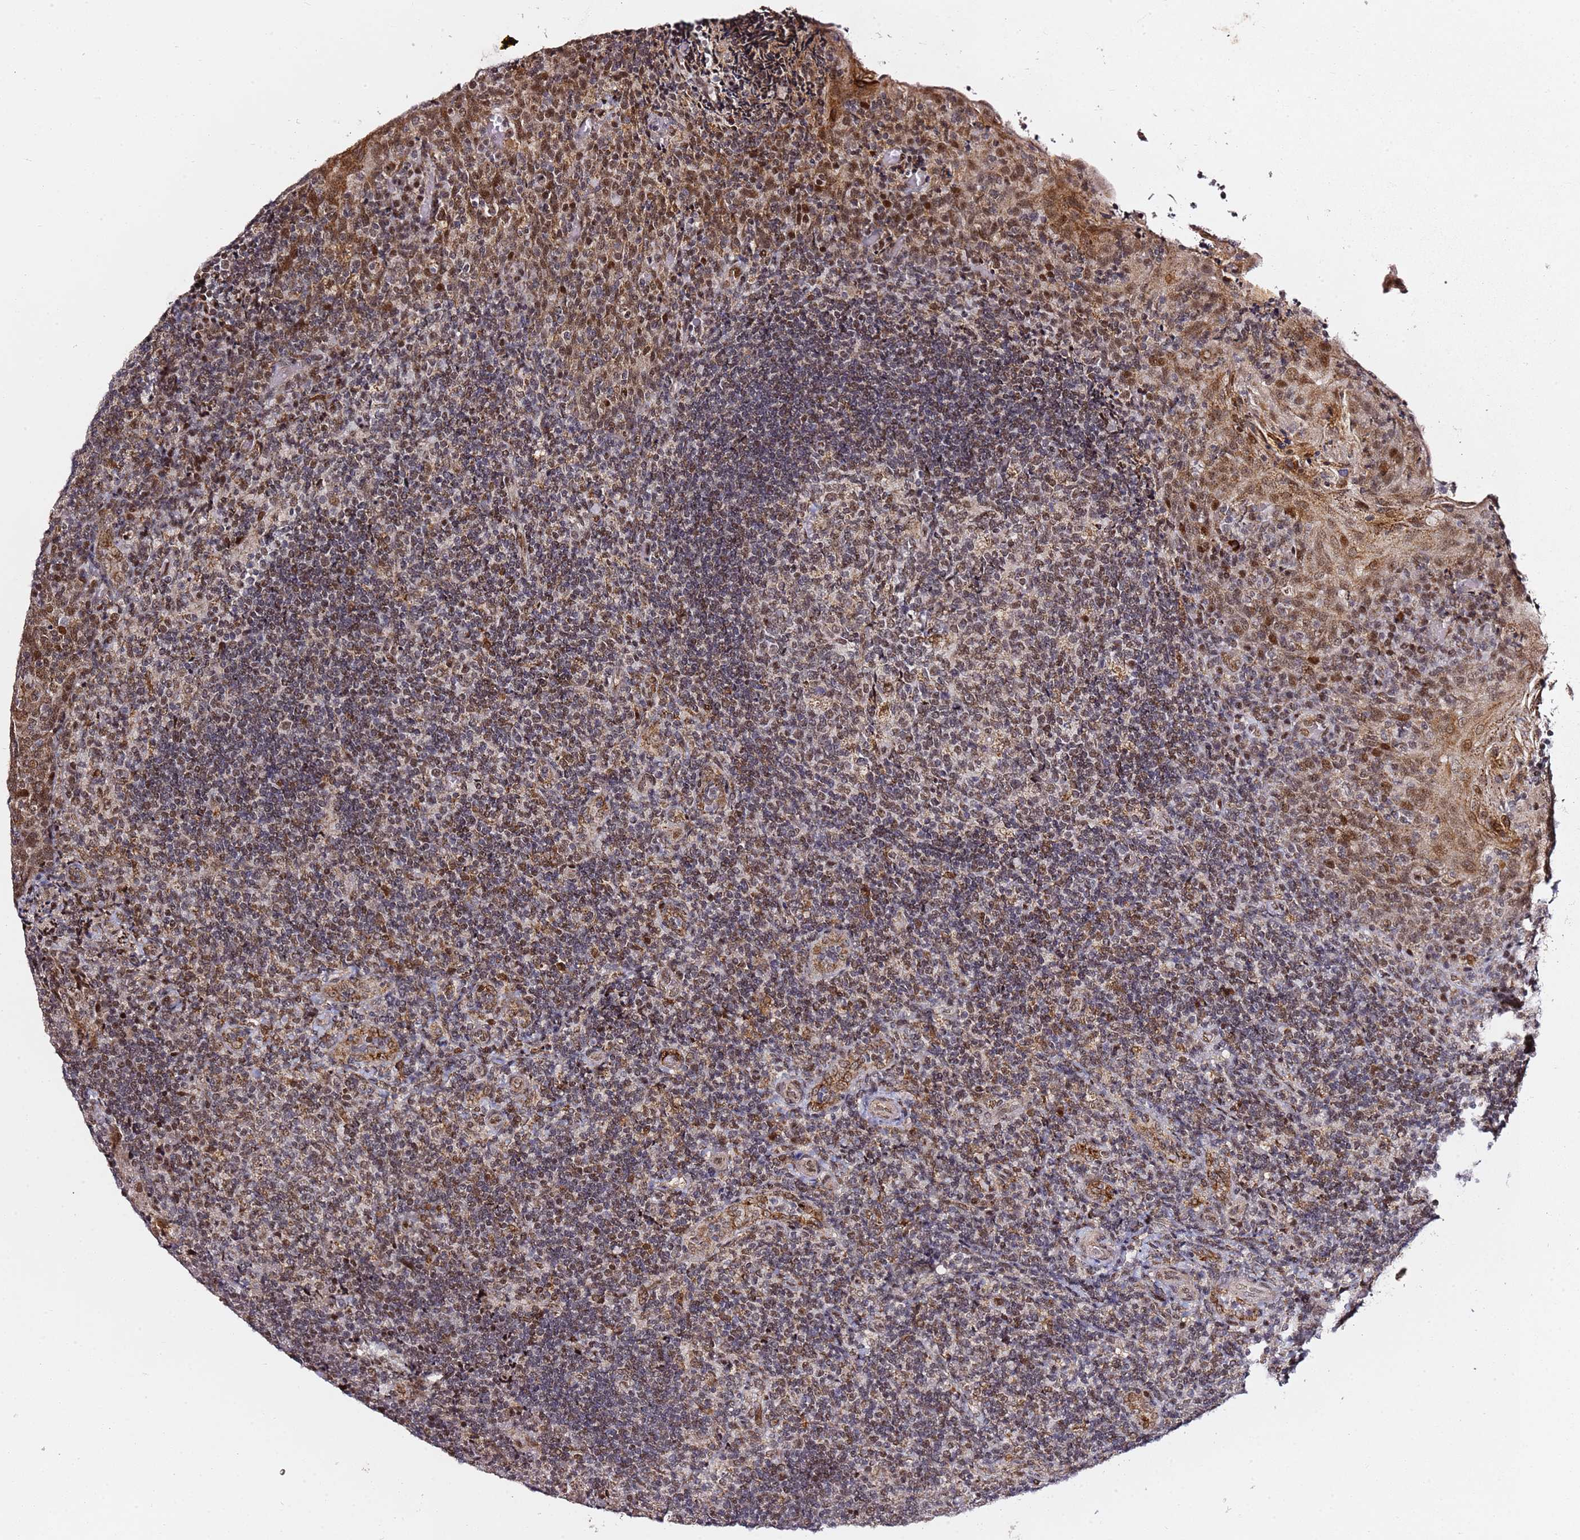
{"staining": {"intensity": "moderate", "quantity": "25%-75%", "location": "nuclear"}, "tissue": "tonsil", "cell_type": "Germinal center cells", "image_type": "normal", "snomed": [{"axis": "morphology", "description": "Normal tissue, NOS"}, {"axis": "topography", "description": "Tonsil"}], "caption": "Protein expression analysis of normal tonsil reveals moderate nuclear positivity in about 25%-75% of germinal center cells. (DAB (3,3'-diaminobenzidine) IHC, brown staining for protein, blue staining for nuclei).", "gene": "TP53AIP1", "patient": {"sex": "male", "age": 17}}